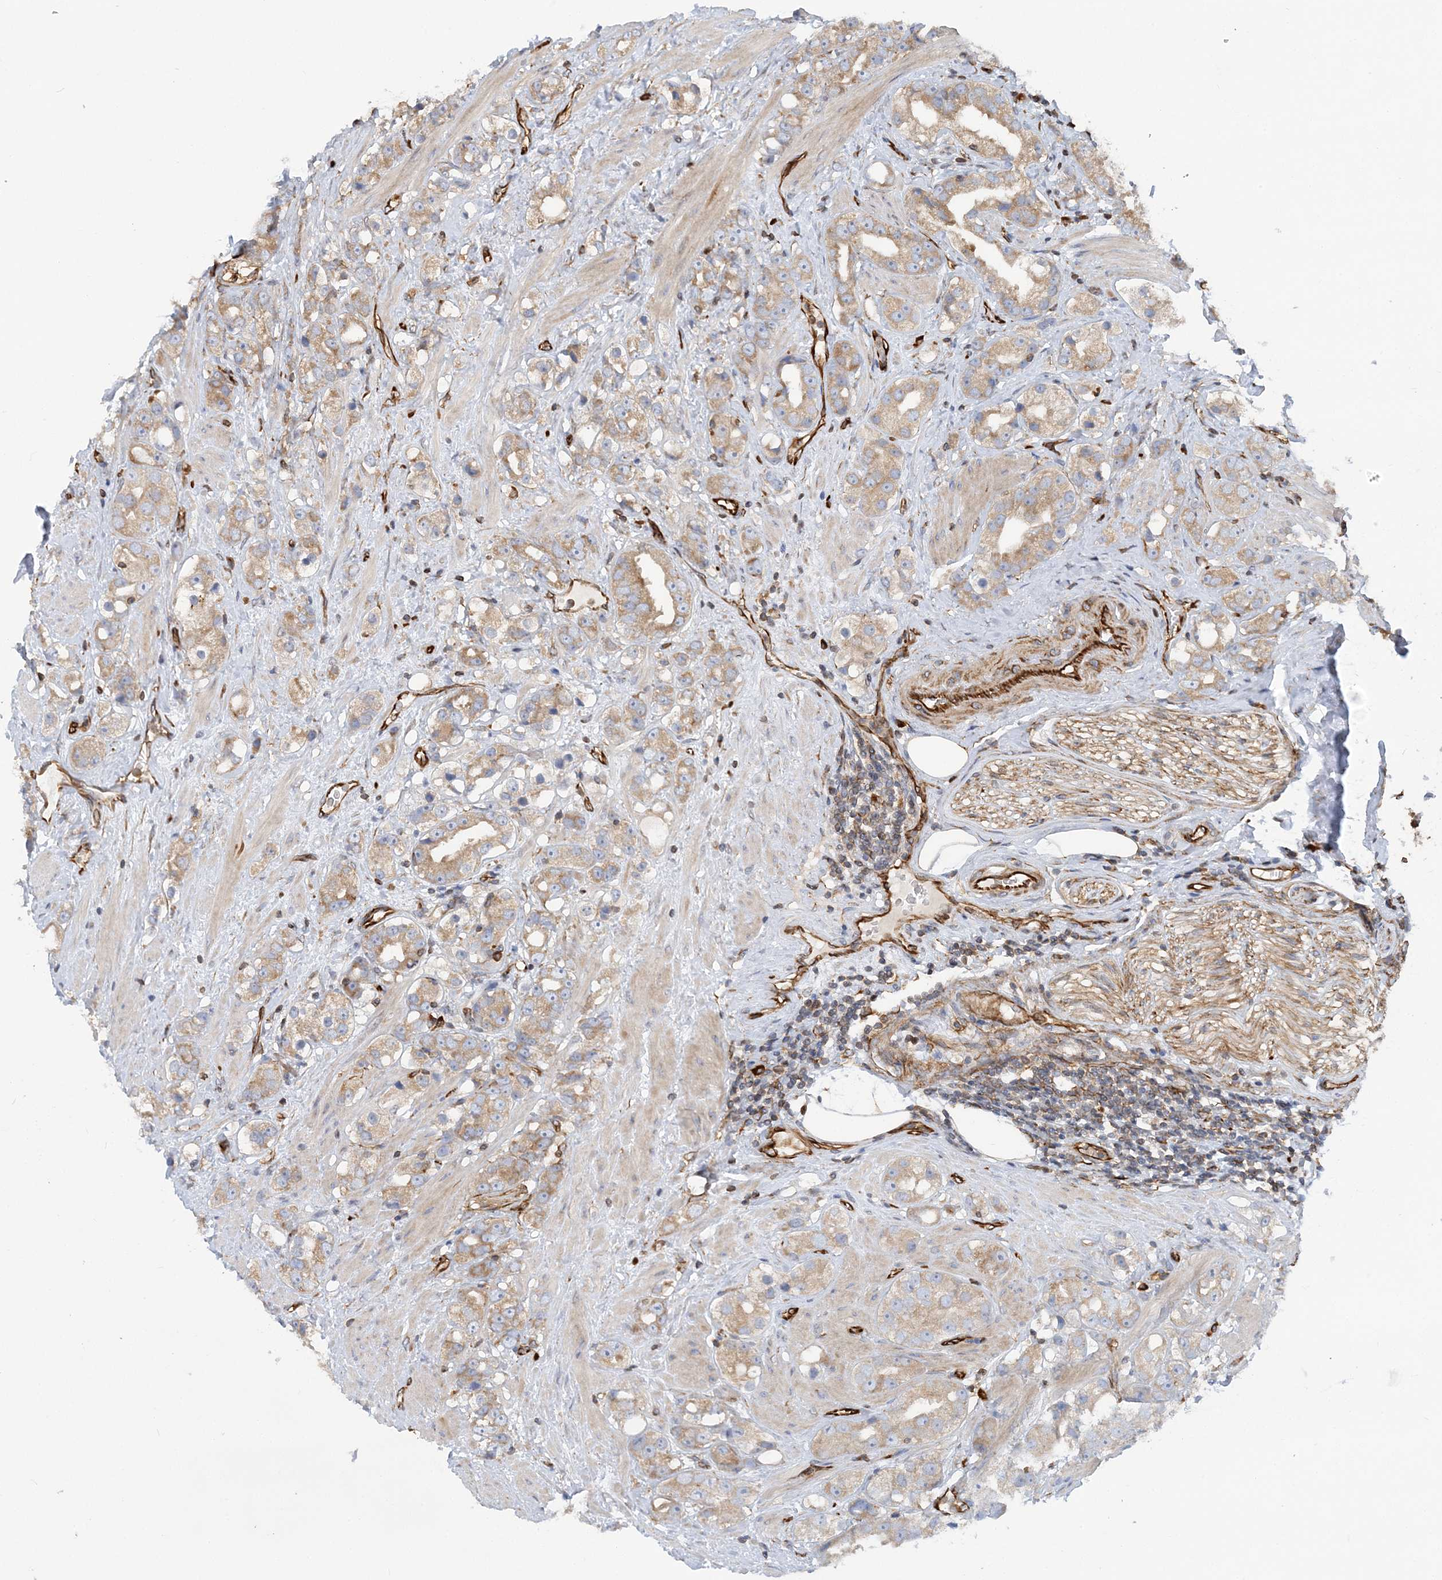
{"staining": {"intensity": "moderate", "quantity": ">75%", "location": "cytoplasmic/membranous"}, "tissue": "prostate cancer", "cell_type": "Tumor cells", "image_type": "cancer", "snomed": [{"axis": "morphology", "description": "Adenocarcinoma, NOS"}, {"axis": "topography", "description": "Prostate"}], "caption": "A photomicrograph of prostate cancer (adenocarcinoma) stained for a protein reveals moderate cytoplasmic/membranous brown staining in tumor cells.", "gene": "FAM114A2", "patient": {"sex": "male", "age": 79}}